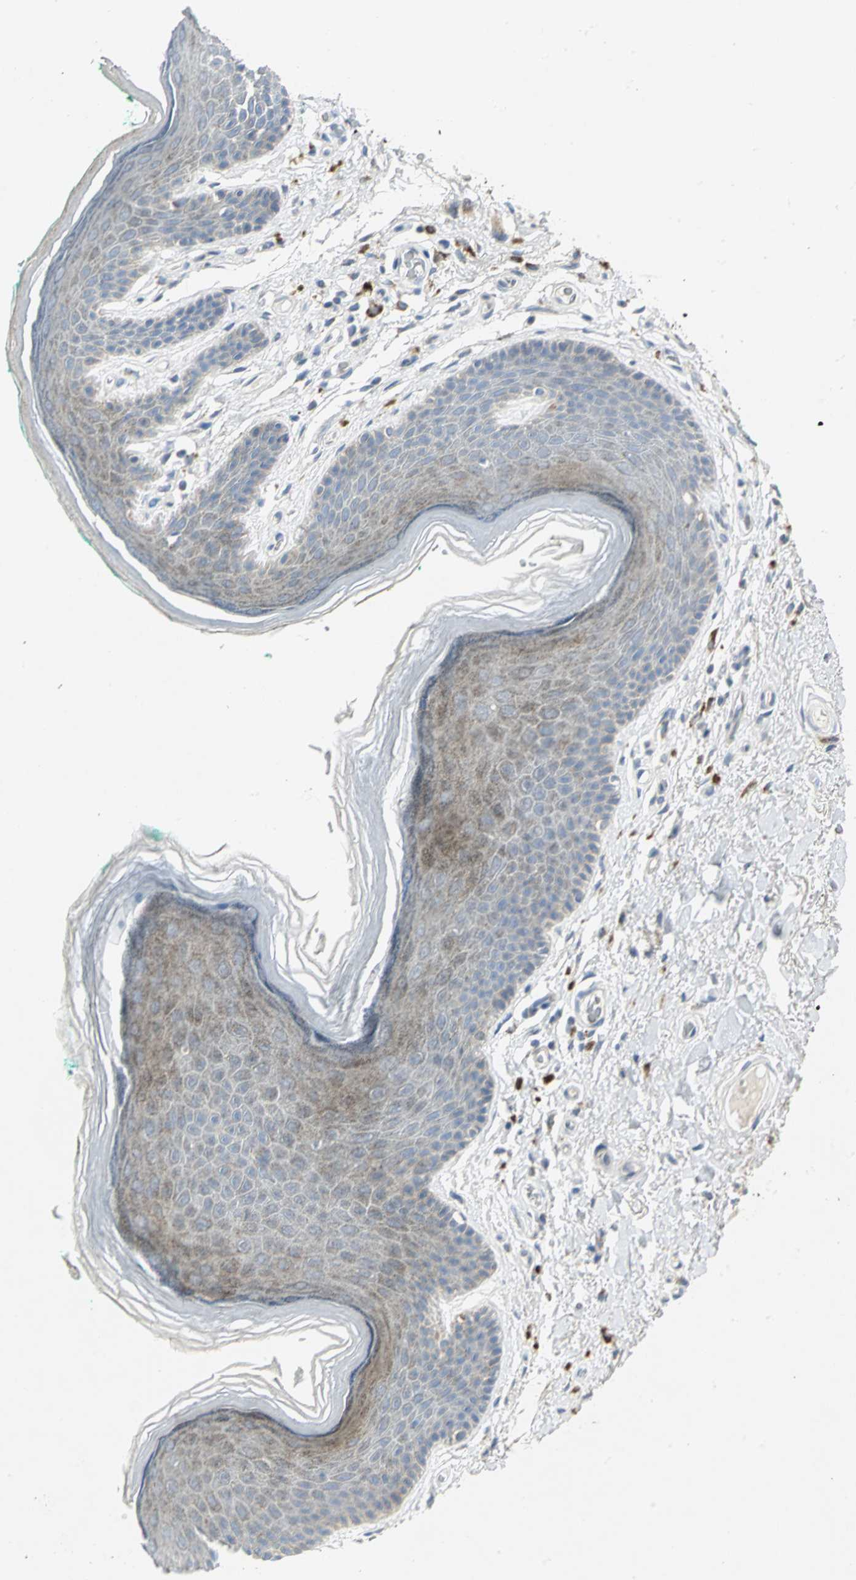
{"staining": {"intensity": "weak", "quantity": ">75%", "location": "cytoplasmic/membranous"}, "tissue": "skin", "cell_type": "Epidermal cells", "image_type": "normal", "snomed": [{"axis": "morphology", "description": "Normal tissue, NOS"}, {"axis": "topography", "description": "Anal"}], "caption": "A photomicrograph of skin stained for a protein displays weak cytoplasmic/membranous brown staining in epidermal cells. The staining is performed using DAB brown chromogen to label protein expression. The nuclei are counter-stained blue using hematoxylin.", "gene": "SPPL2B", "patient": {"sex": "male", "age": 74}}